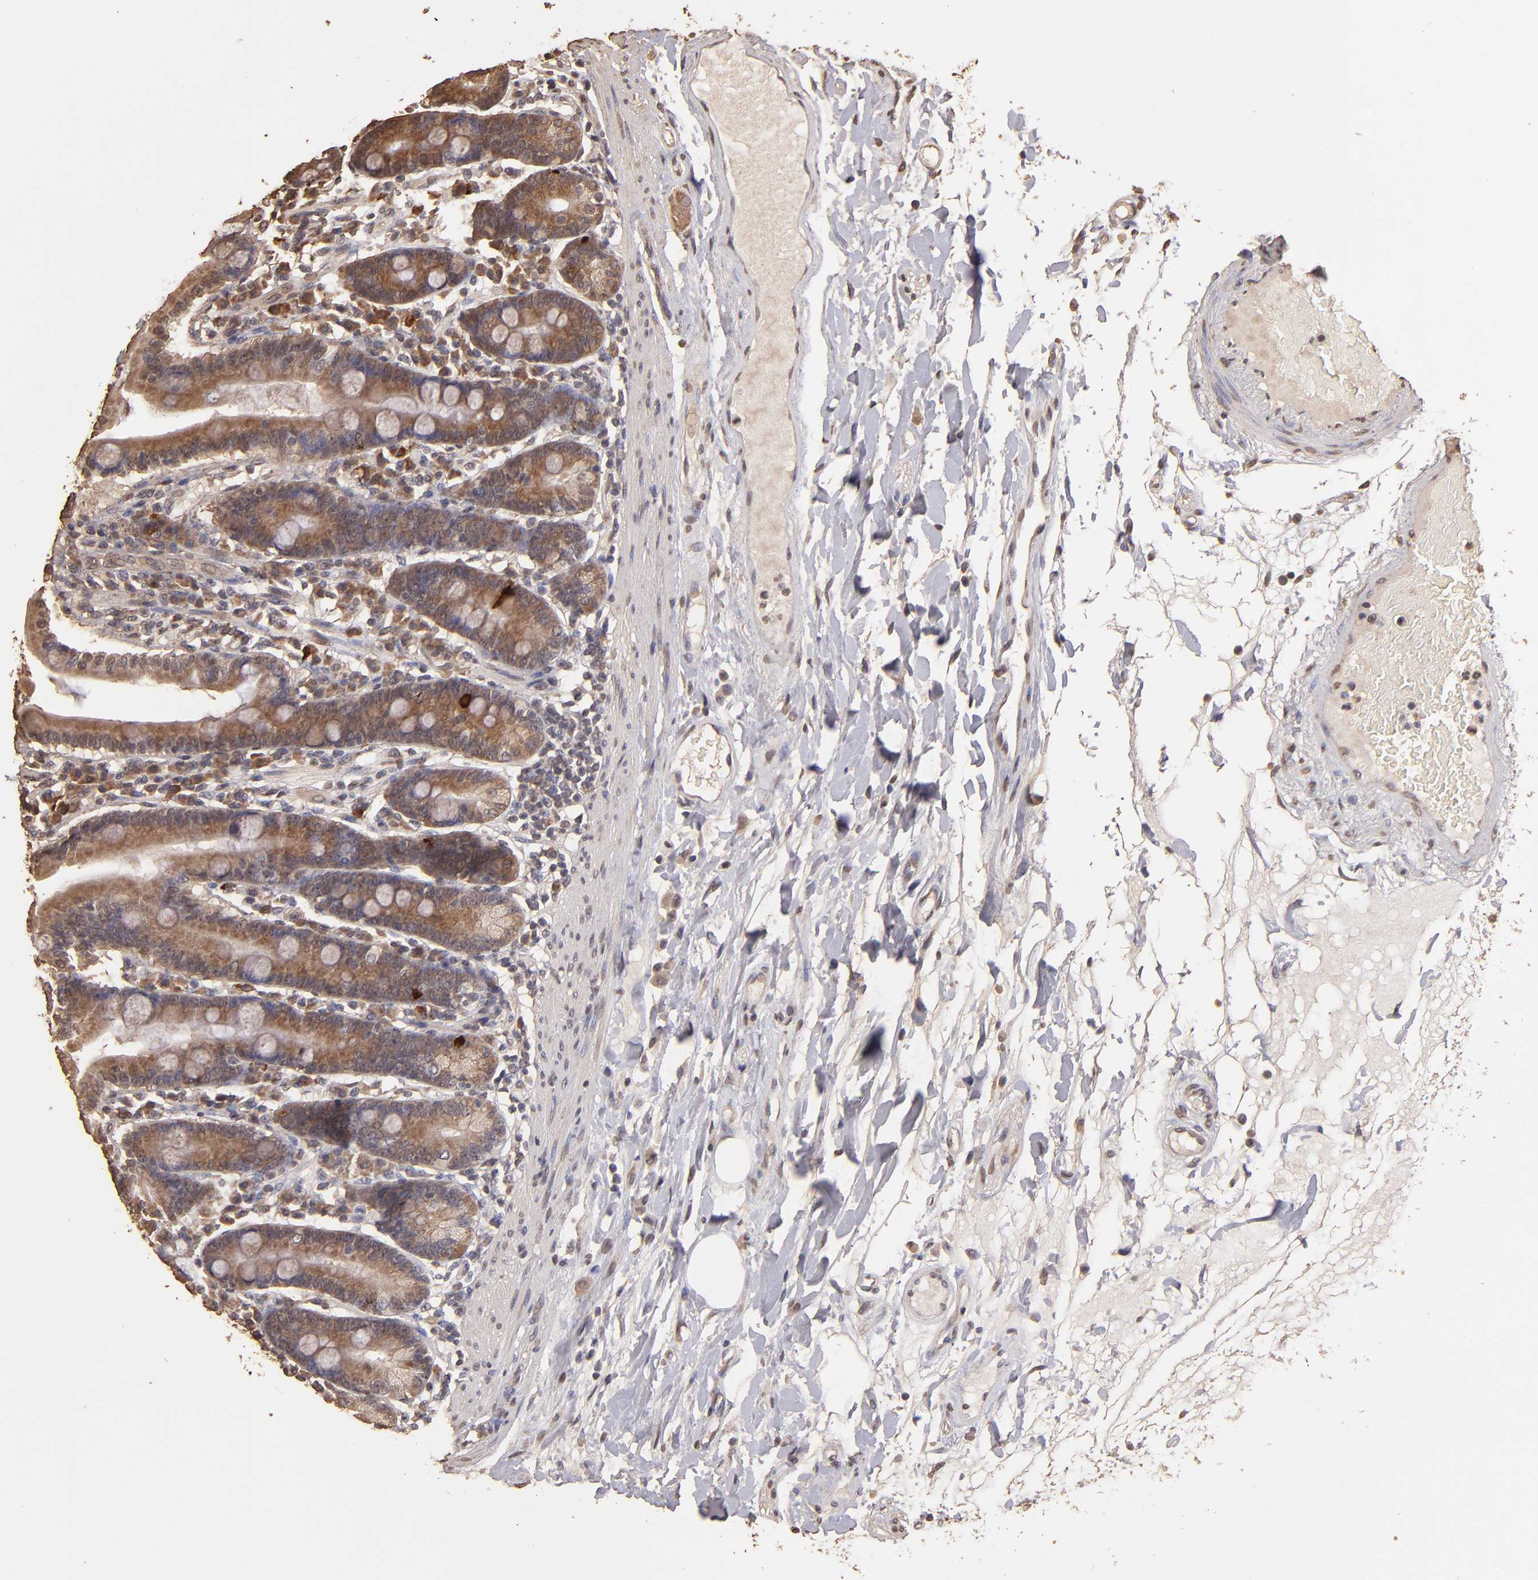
{"staining": {"intensity": "strong", "quantity": ">75%", "location": "cytoplasmic/membranous"}, "tissue": "duodenum", "cell_type": "Glandular cells", "image_type": "normal", "snomed": [{"axis": "morphology", "description": "Normal tissue, NOS"}, {"axis": "topography", "description": "Duodenum"}], "caption": "Protein staining of benign duodenum demonstrates strong cytoplasmic/membranous positivity in about >75% of glandular cells.", "gene": "OPHN1", "patient": {"sex": "female", "age": 64}}